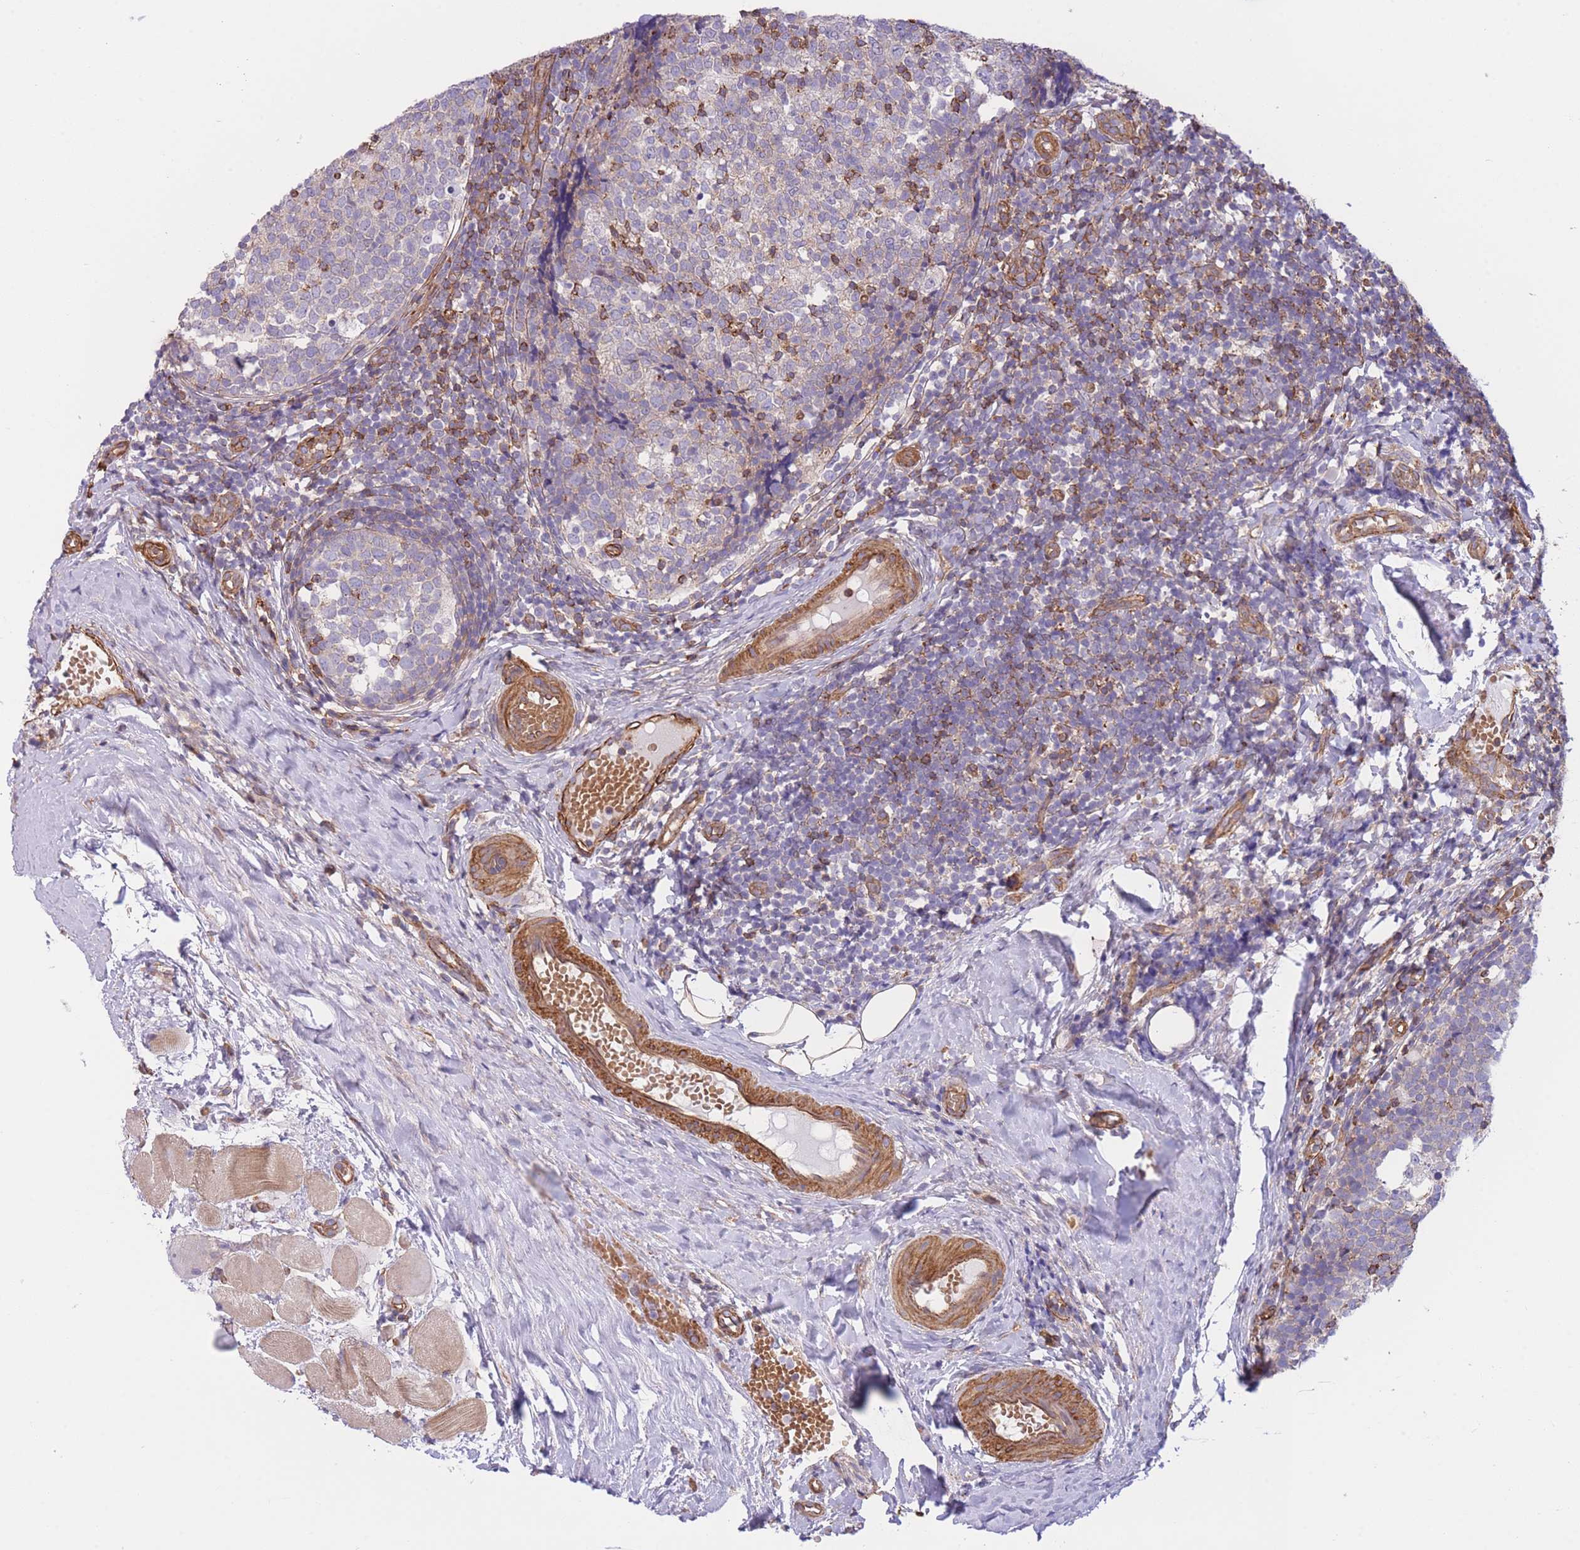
{"staining": {"intensity": "strong", "quantity": "25%-75%", "location": "cytoplasmic/membranous"}, "tissue": "tonsil", "cell_type": "Germinal center cells", "image_type": "normal", "snomed": [{"axis": "morphology", "description": "Normal tissue, NOS"}, {"axis": "topography", "description": "Tonsil"}], "caption": "Protein staining of normal tonsil reveals strong cytoplasmic/membranous positivity in approximately 25%-75% of germinal center cells.", "gene": "CDC25B", "patient": {"sex": "female", "age": 19}}